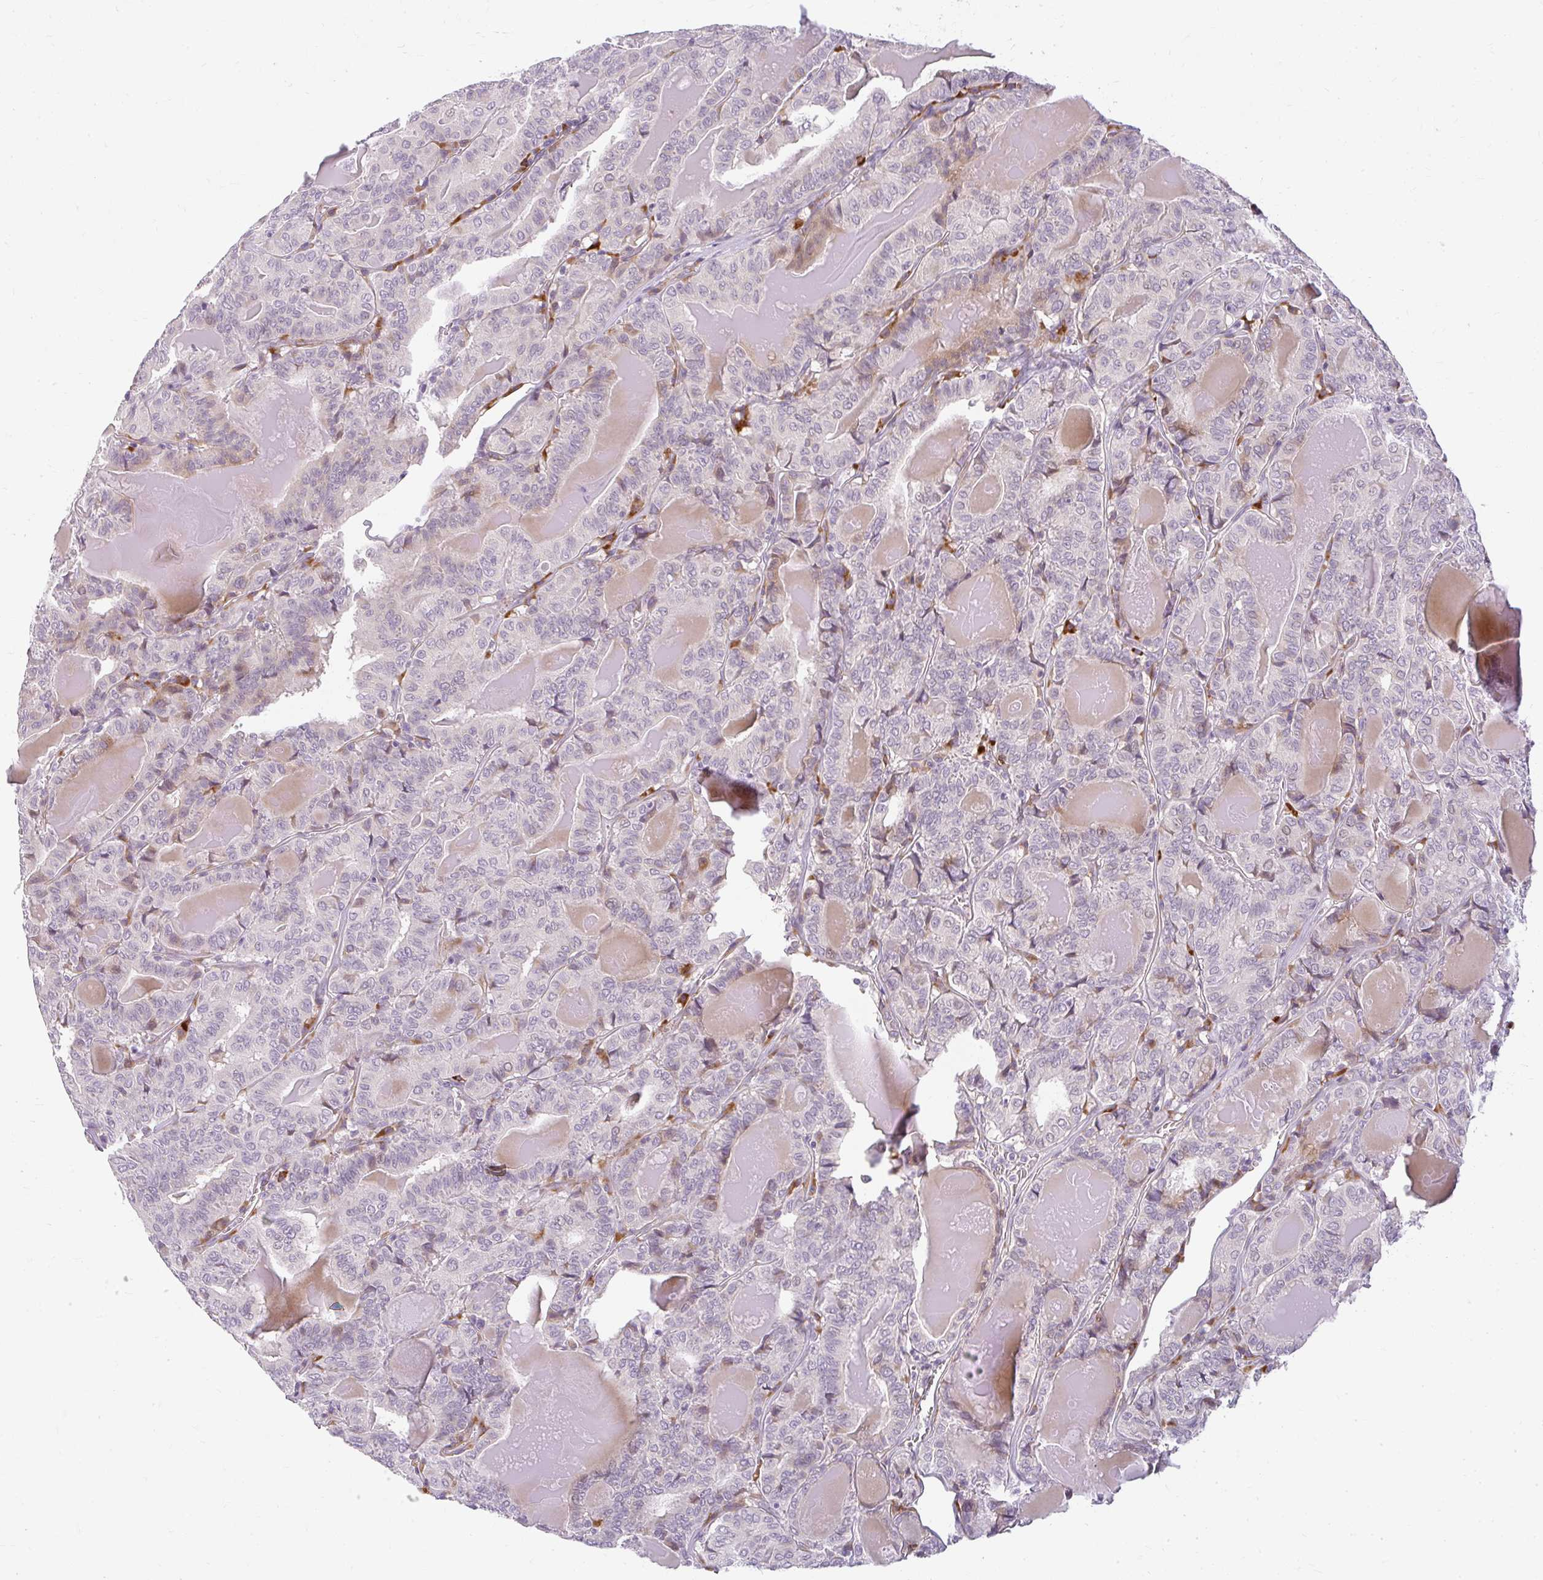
{"staining": {"intensity": "negative", "quantity": "none", "location": "none"}, "tissue": "thyroid cancer", "cell_type": "Tumor cells", "image_type": "cancer", "snomed": [{"axis": "morphology", "description": "Papillary adenocarcinoma, NOS"}, {"axis": "topography", "description": "Thyroid gland"}], "caption": "Thyroid papillary adenocarcinoma was stained to show a protein in brown. There is no significant positivity in tumor cells.", "gene": "ZFYVE26", "patient": {"sex": "female", "age": 72}}